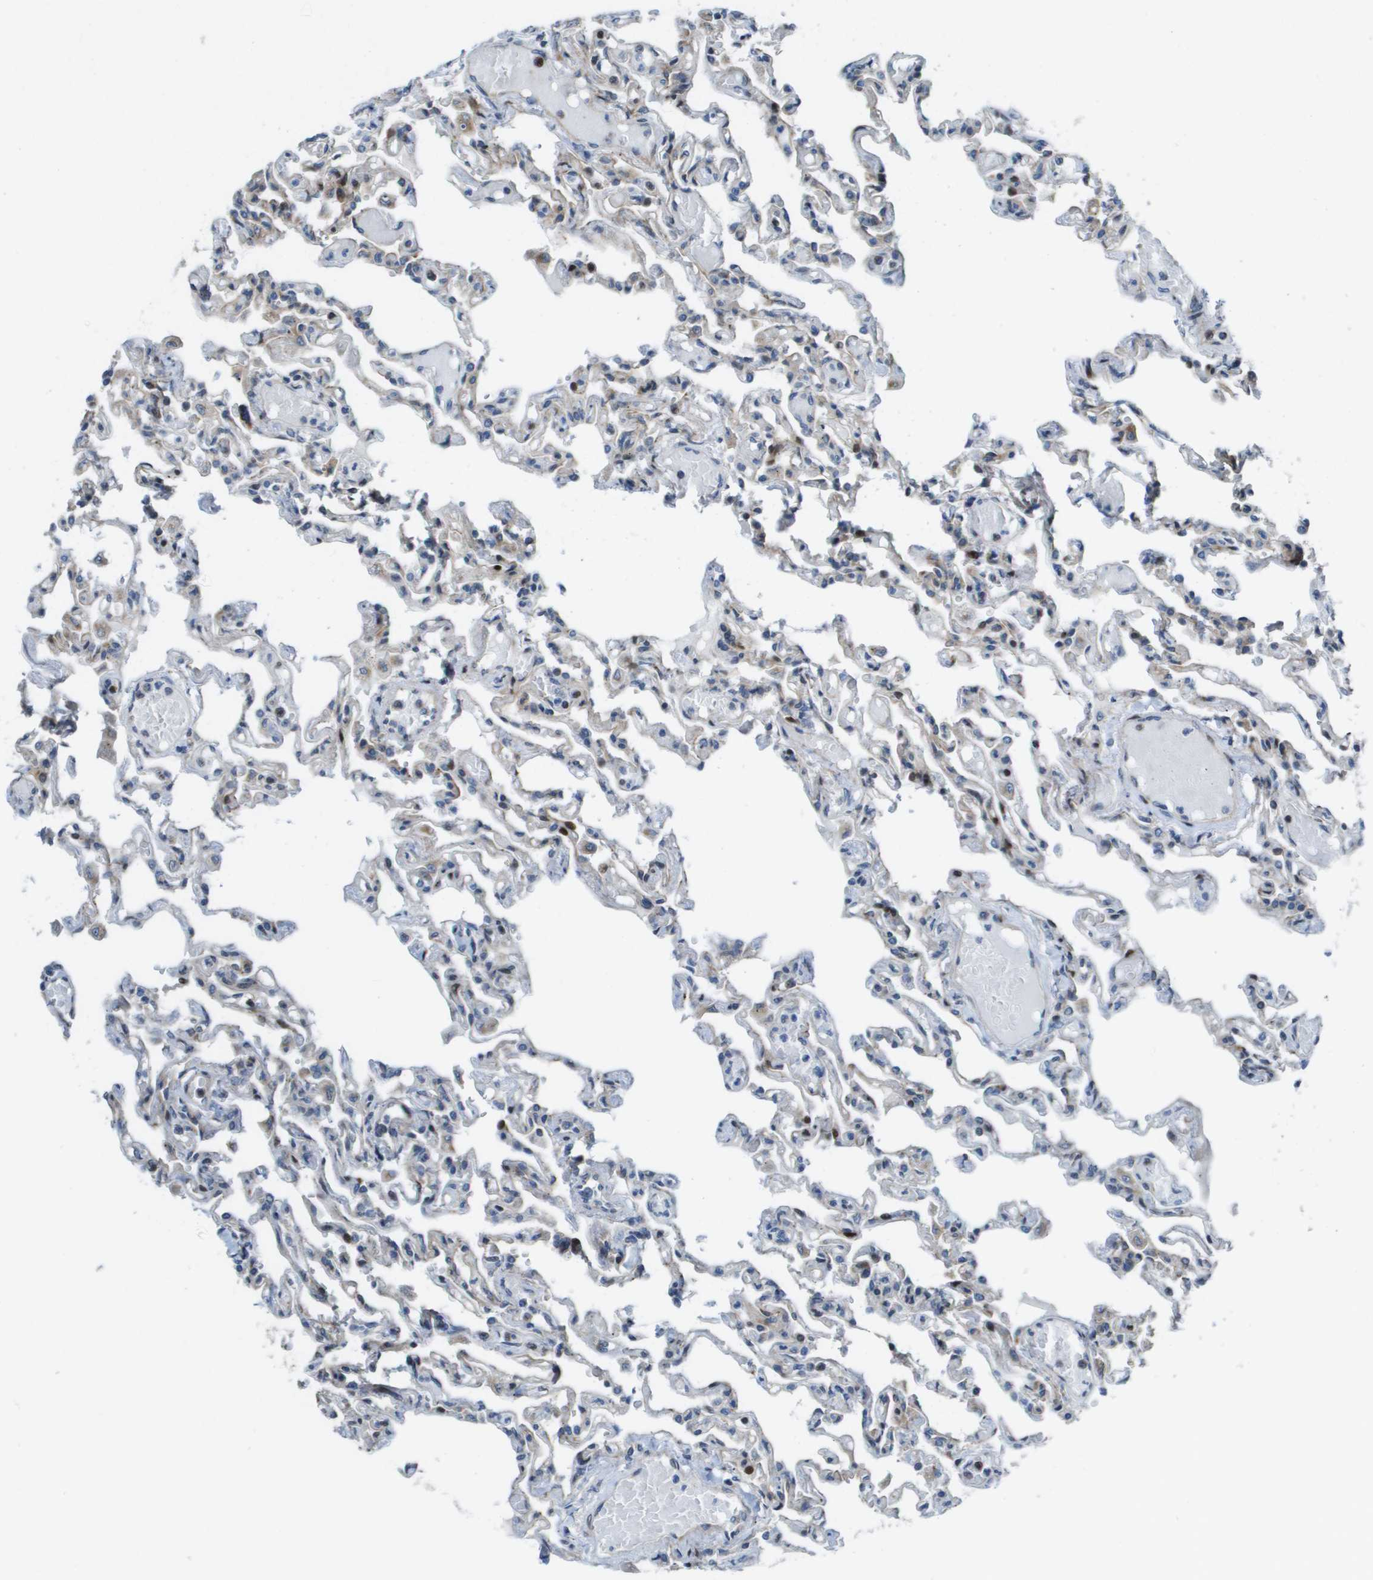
{"staining": {"intensity": "weak", "quantity": "<25%", "location": "cytoplasmic/membranous,nuclear"}, "tissue": "lung", "cell_type": "Alveolar cells", "image_type": "normal", "snomed": [{"axis": "morphology", "description": "Normal tissue, NOS"}, {"axis": "topography", "description": "Lung"}], "caption": "Immunohistochemical staining of normal human lung shows no significant positivity in alveolar cells.", "gene": "MGAT3", "patient": {"sex": "male", "age": 21}}